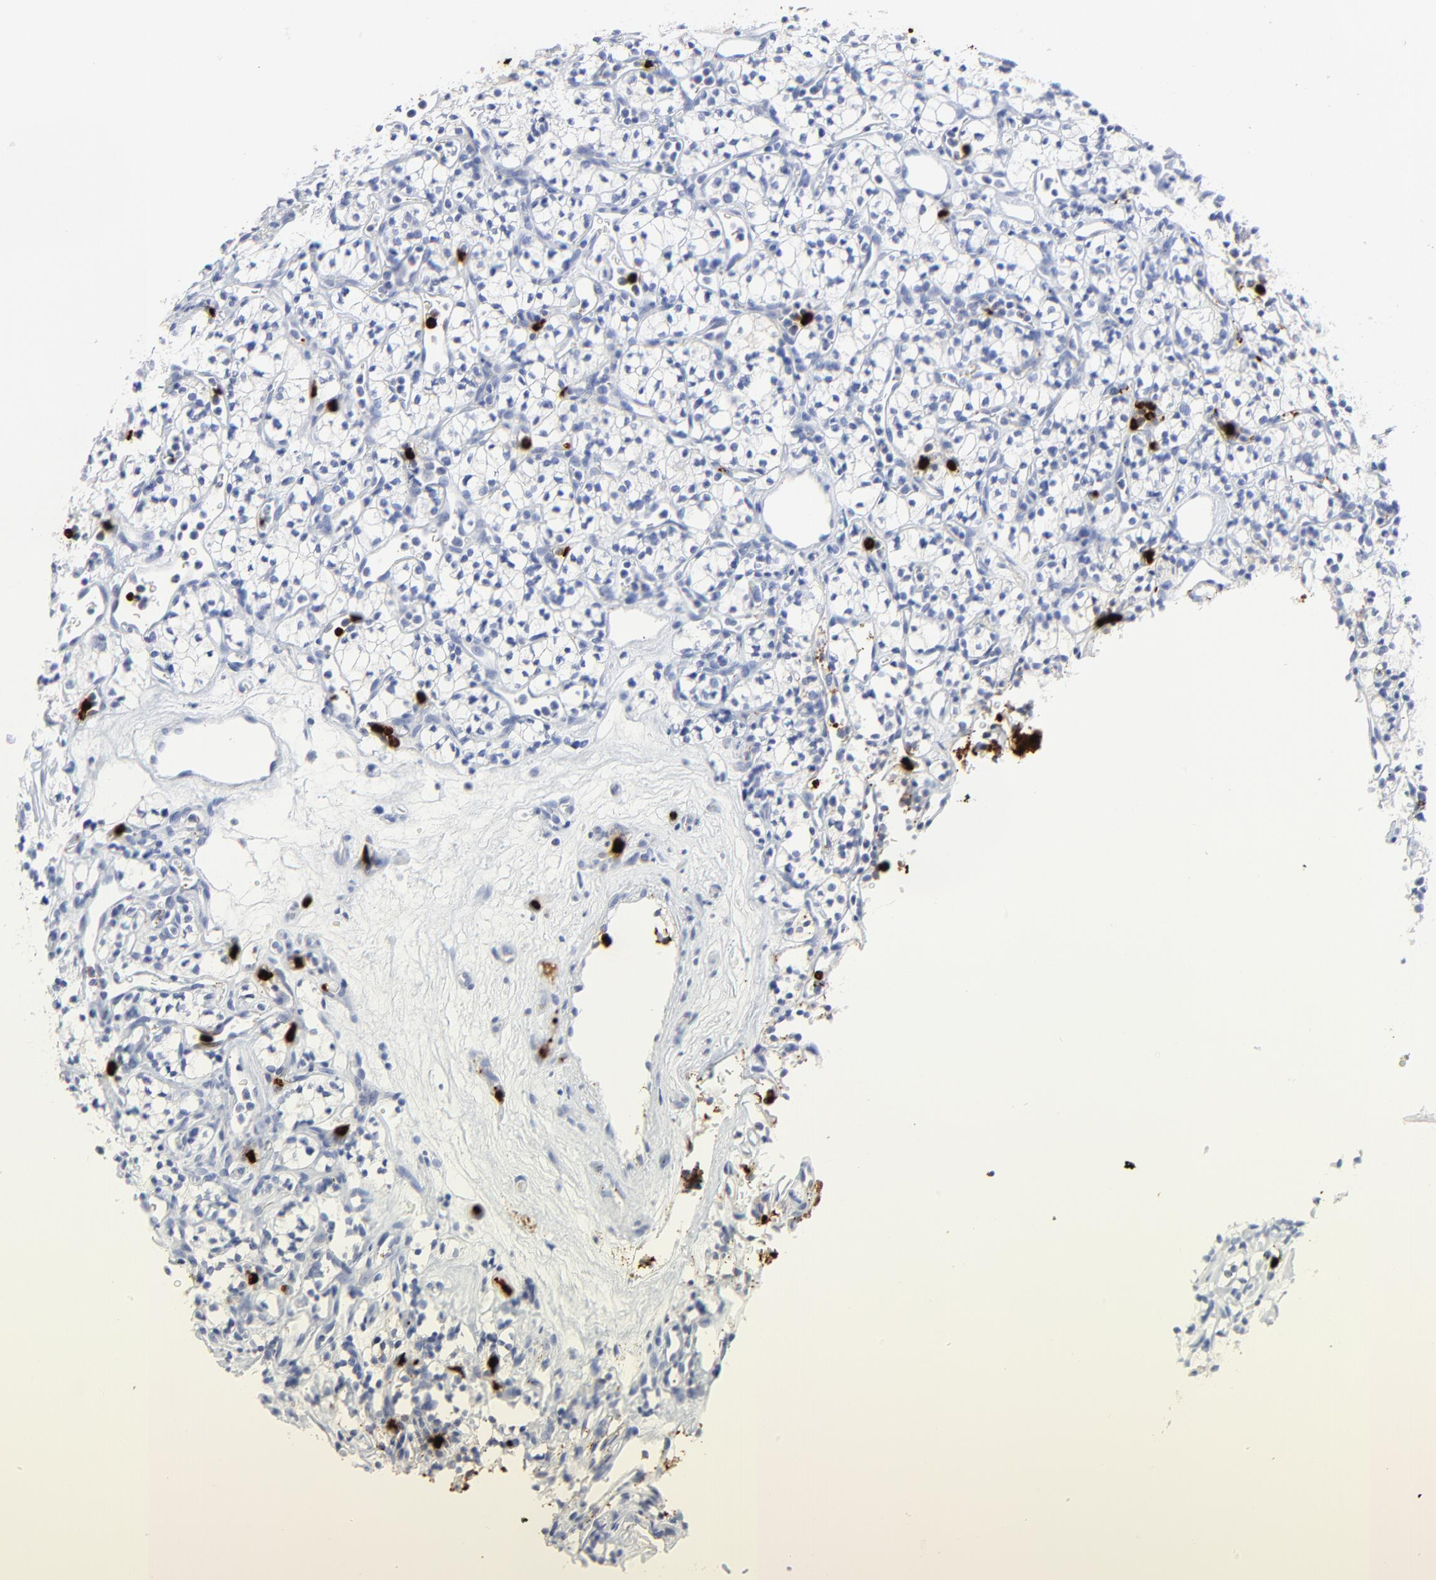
{"staining": {"intensity": "negative", "quantity": "none", "location": "none"}, "tissue": "renal cancer", "cell_type": "Tumor cells", "image_type": "cancer", "snomed": [{"axis": "morphology", "description": "Adenocarcinoma, NOS"}, {"axis": "topography", "description": "Kidney"}], "caption": "Adenocarcinoma (renal) stained for a protein using immunohistochemistry demonstrates no positivity tumor cells.", "gene": "LCN2", "patient": {"sex": "male", "age": 59}}